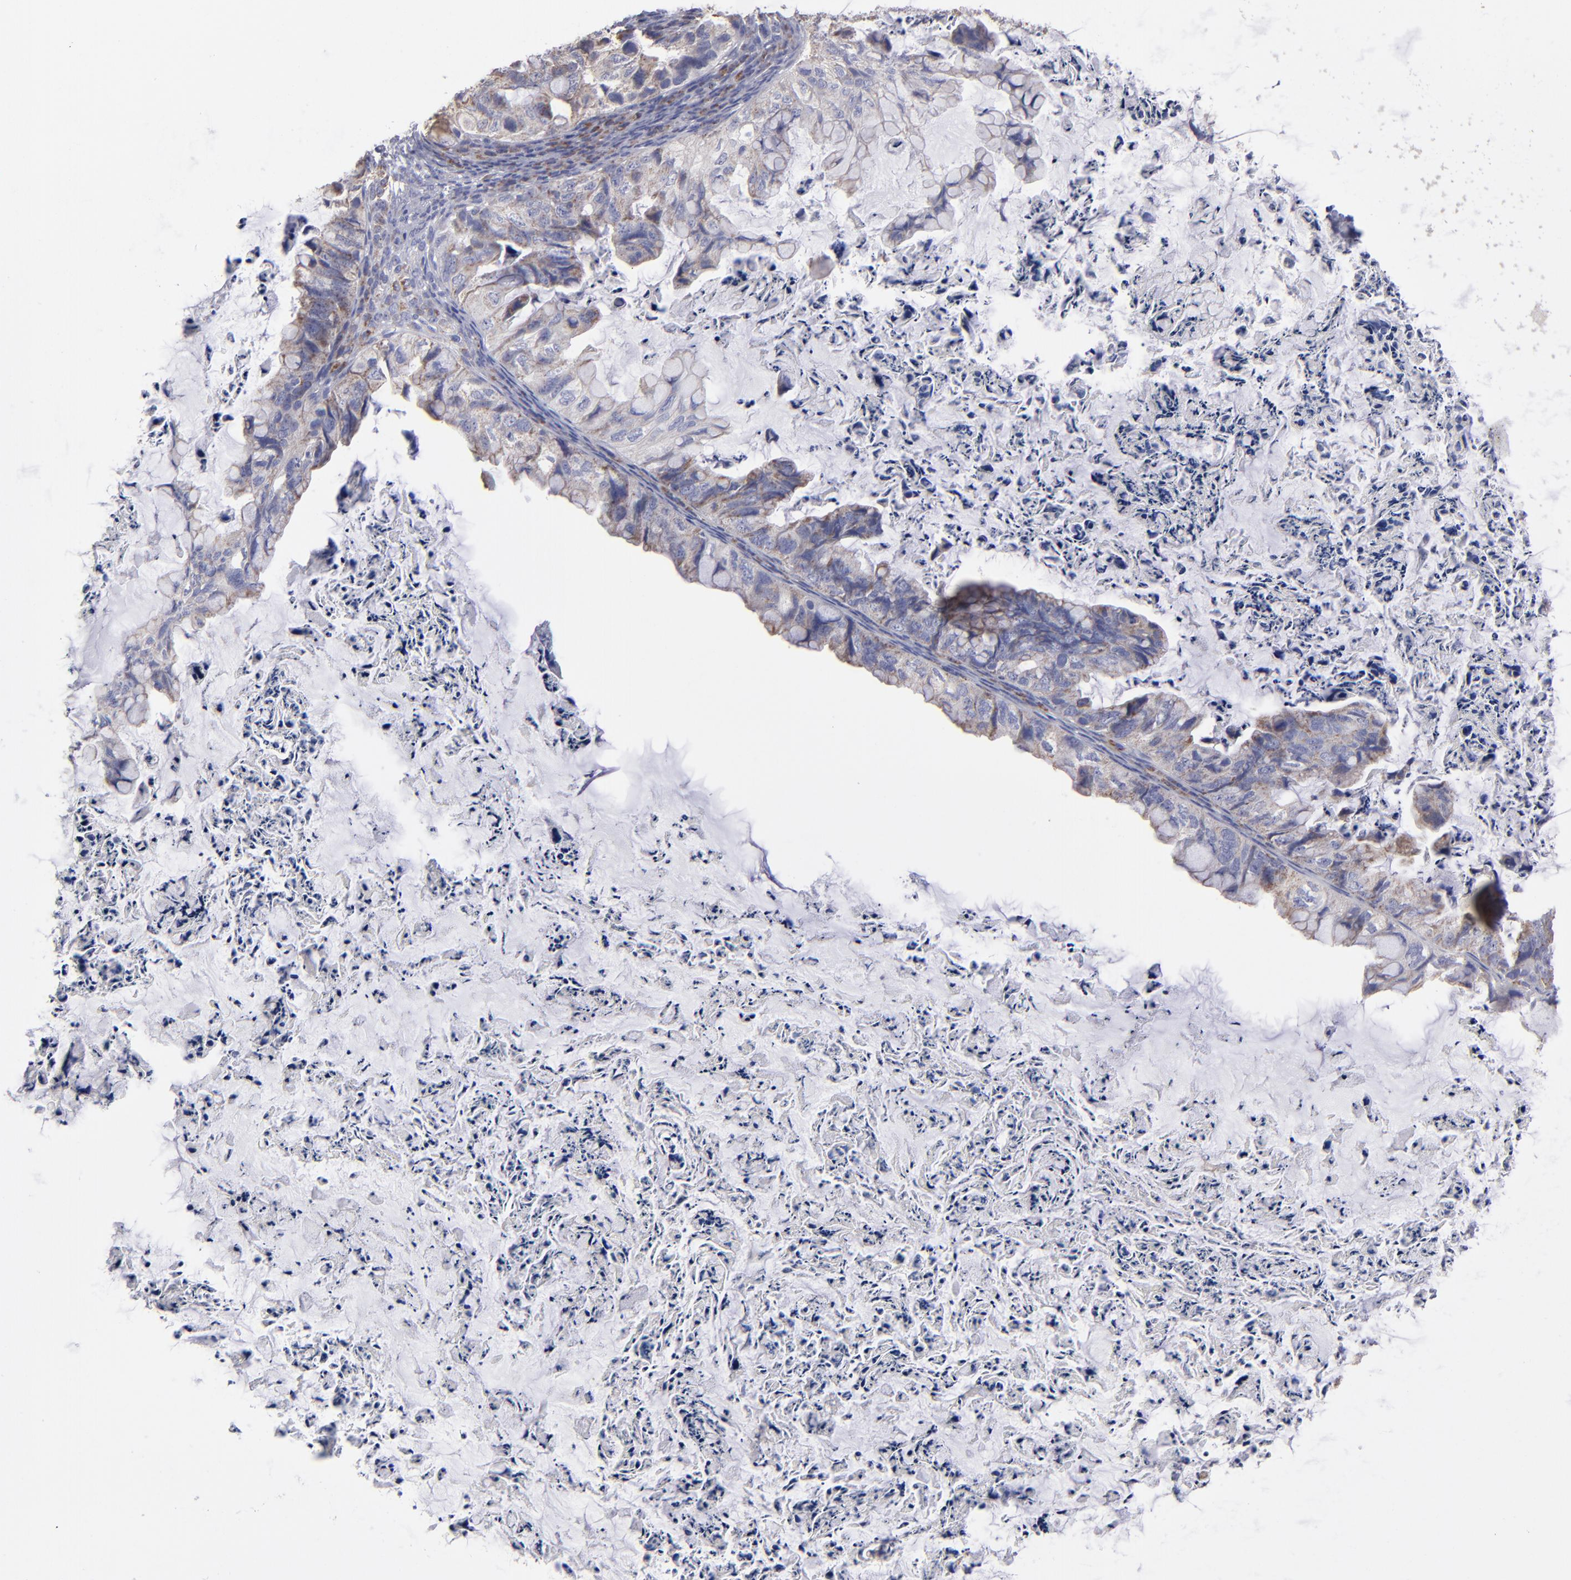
{"staining": {"intensity": "weak", "quantity": ">75%", "location": "cytoplasmic/membranous"}, "tissue": "ovarian cancer", "cell_type": "Tumor cells", "image_type": "cancer", "snomed": [{"axis": "morphology", "description": "Cystadenocarcinoma, mucinous, NOS"}, {"axis": "topography", "description": "Ovary"}], "caption": "The micrograph demonstrates a brown stain indicating the presence of a protein in the cytoplasmic/membranous of tumor cells in ovarian cancer (mucinous cystadenocarcinoma).", "gene": "FGR", "patient": {"sex": "female", "age": 36}}